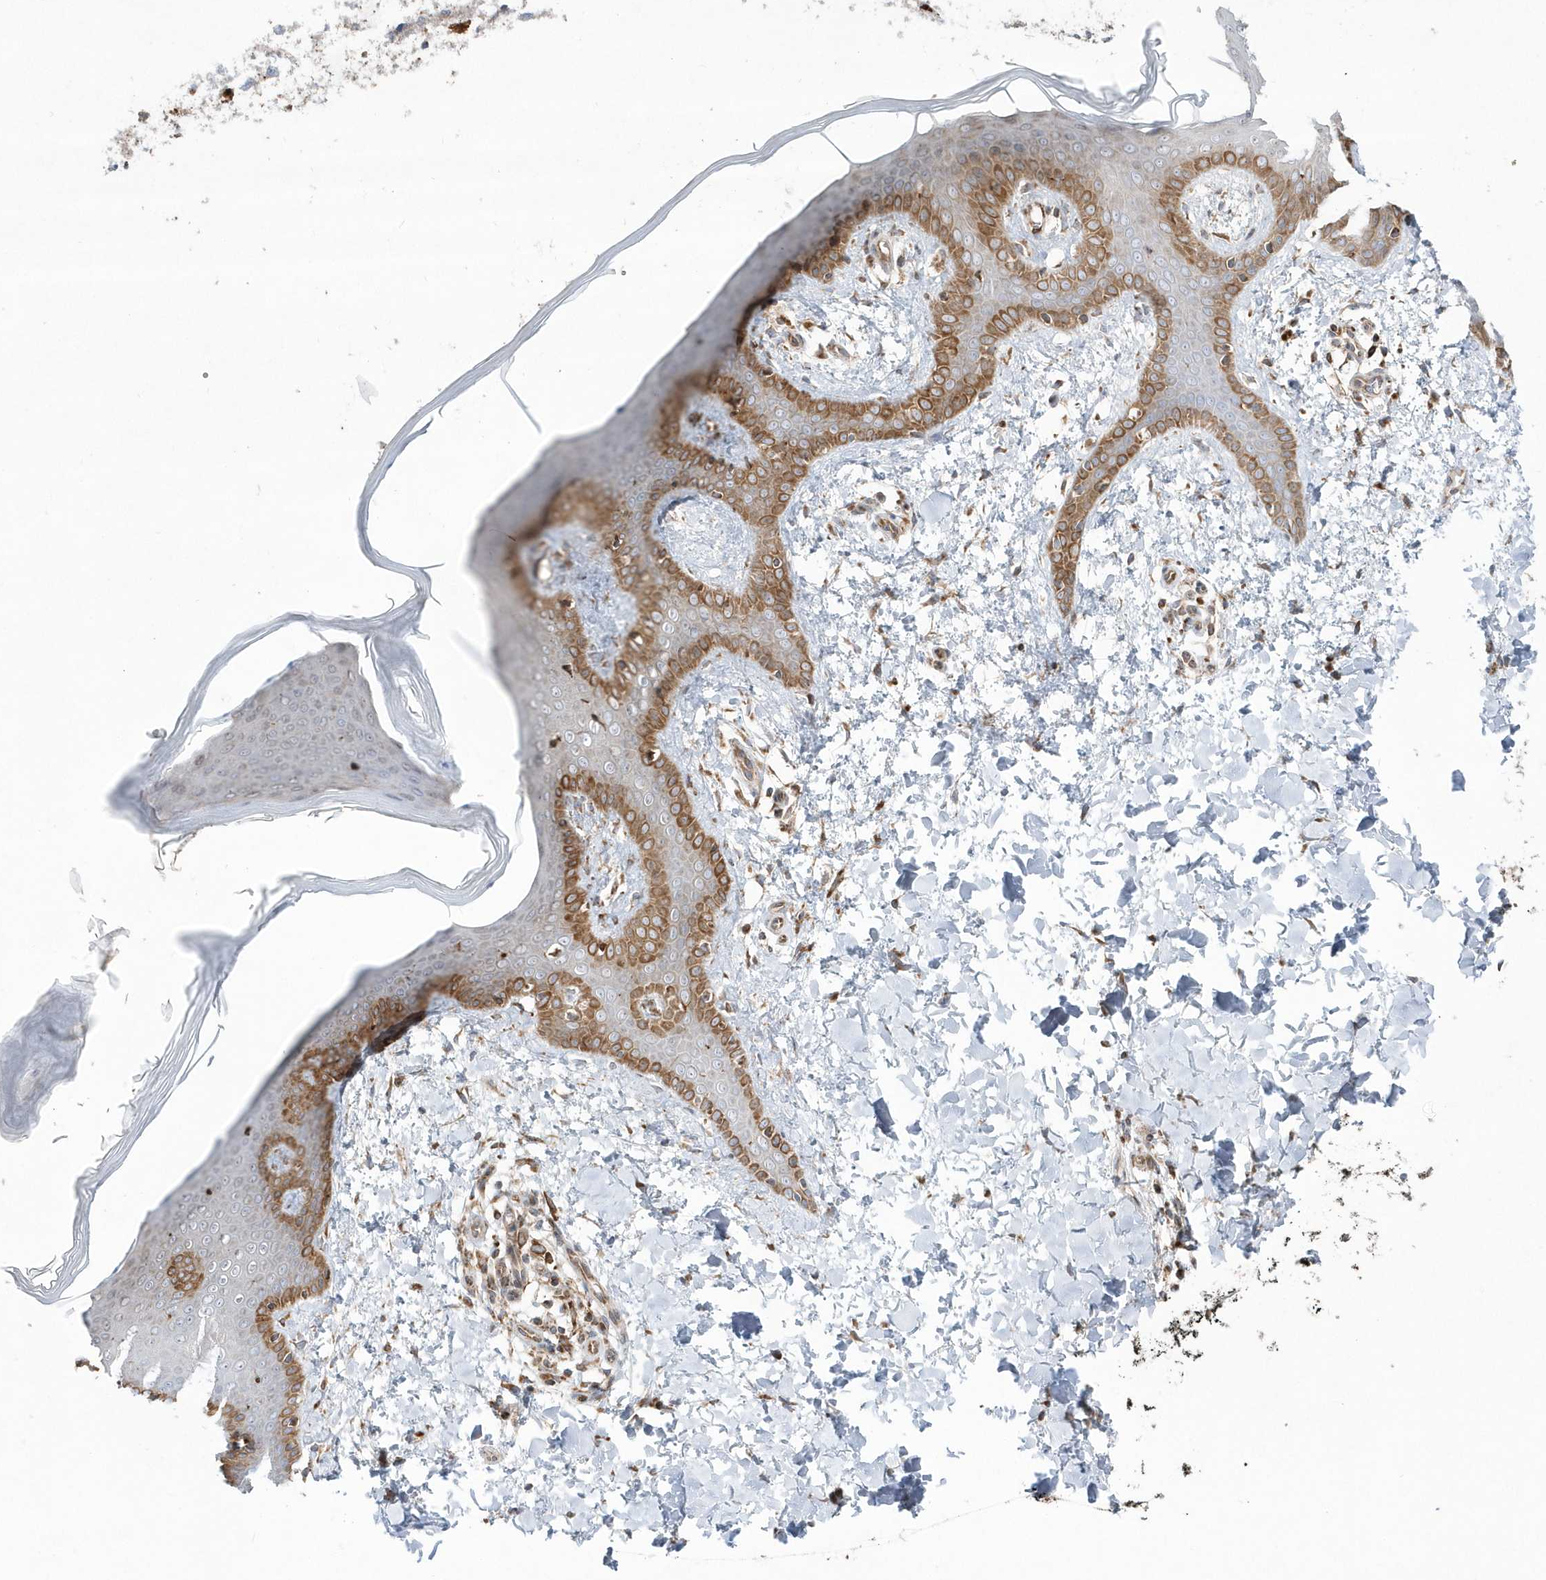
{"staining": {"intensity": "weak", "quantity": ">75%", "location": "cytoplasmic/membranous"}, "tissue": "skin", "cell_type": "Fibroblasts", "image_type": "normal", "snomed": [{"axis": "morphology", "description": "Normal tissue, NOS"}, {"axis": "topography", "description": "Skin"}], "caption": "A micrograph of human skin stained for a protein demonstrates weak cytoplasmic/membranous brown staining in fibroblasts.", "gene": "SH3BP2", "patient": {"sex": "male", "age": 36}}